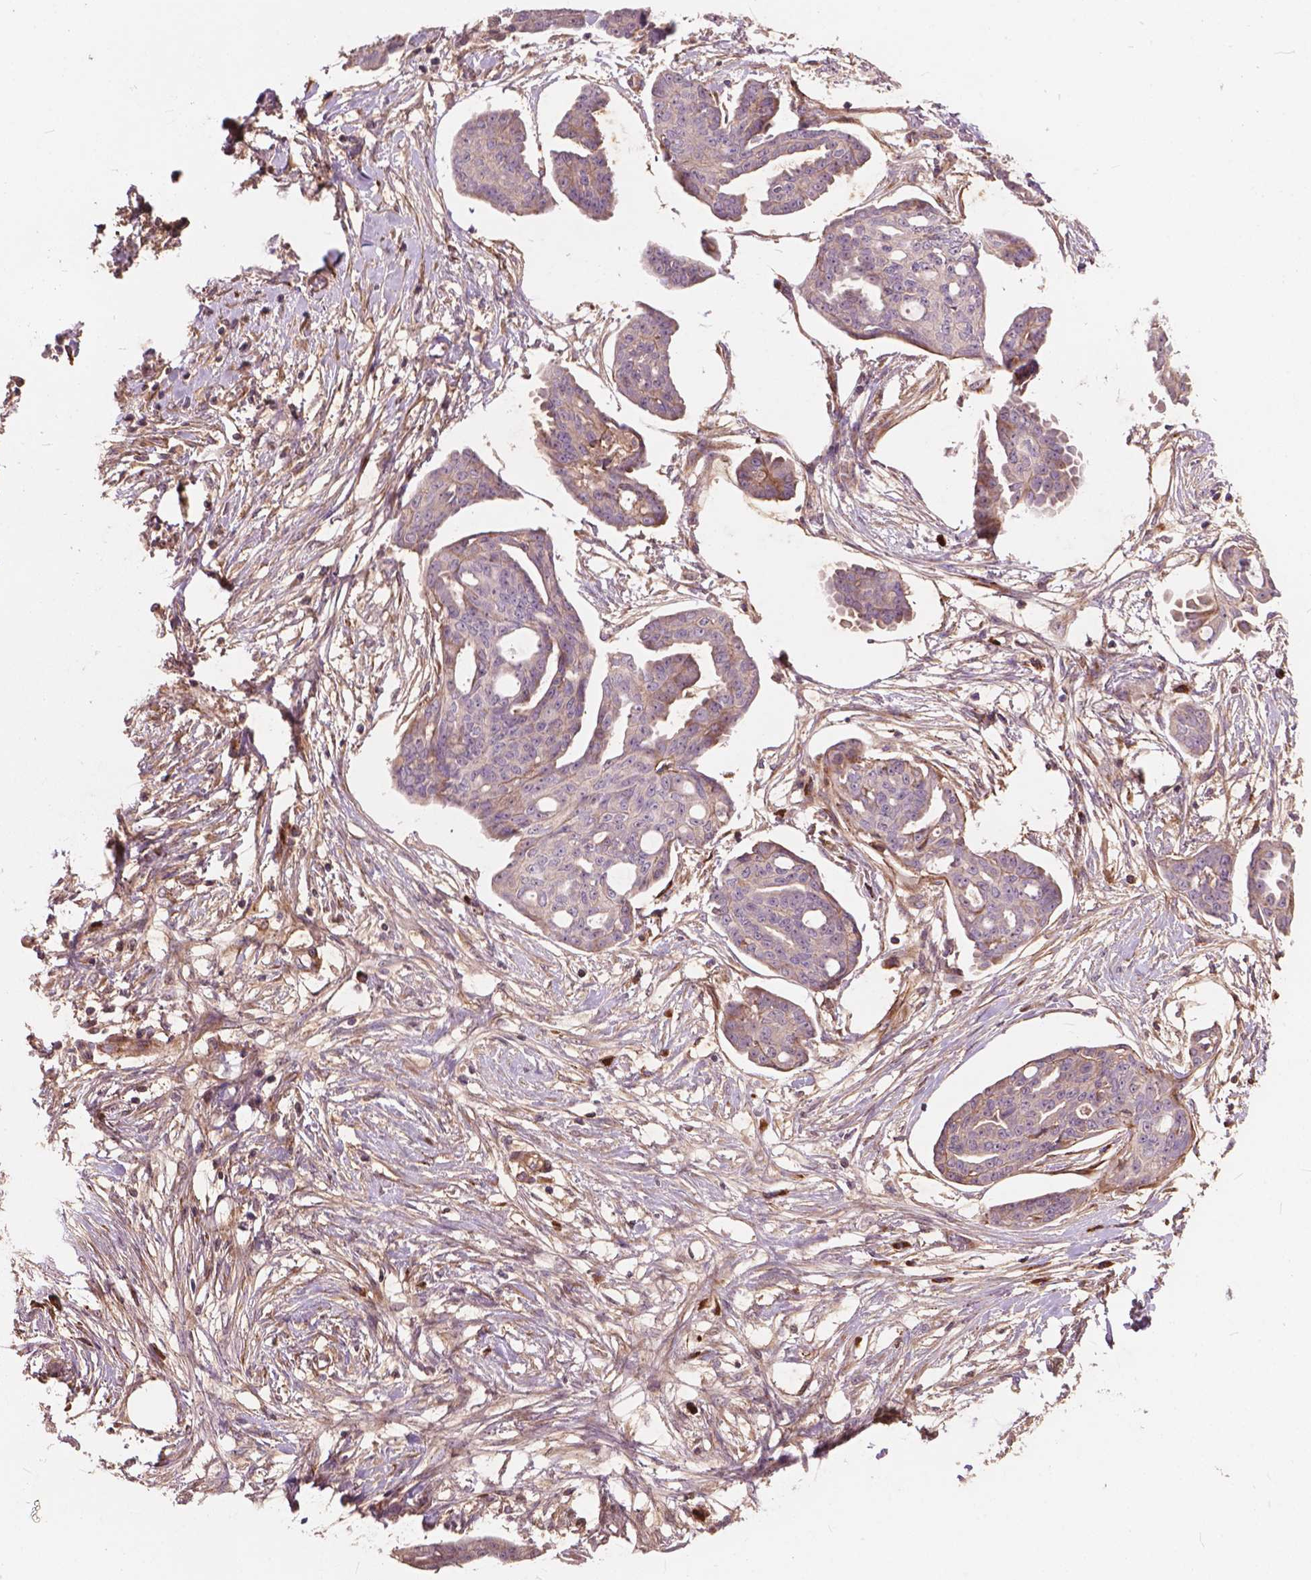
{"staining": {"intensity": "negative", "quantity": "none", "location": "none"}, "tissue": "ovarian cancer", "cell_type": "Tumor cells", "image_type": "cancer", "snomed": [{"axis": "morphology", "description": "Cystadenocarcinoma, serous, NOS"}, {"axis": "topography", "description": "Ovary"}], "caption": "Human serous cystadenocarcinoma (ovarian) stained for a protein using immunohistochemistry exhibits no expression in tumor cells.", "gene": "FNIP1", "patient": {"sex": "female", "age": 71}}